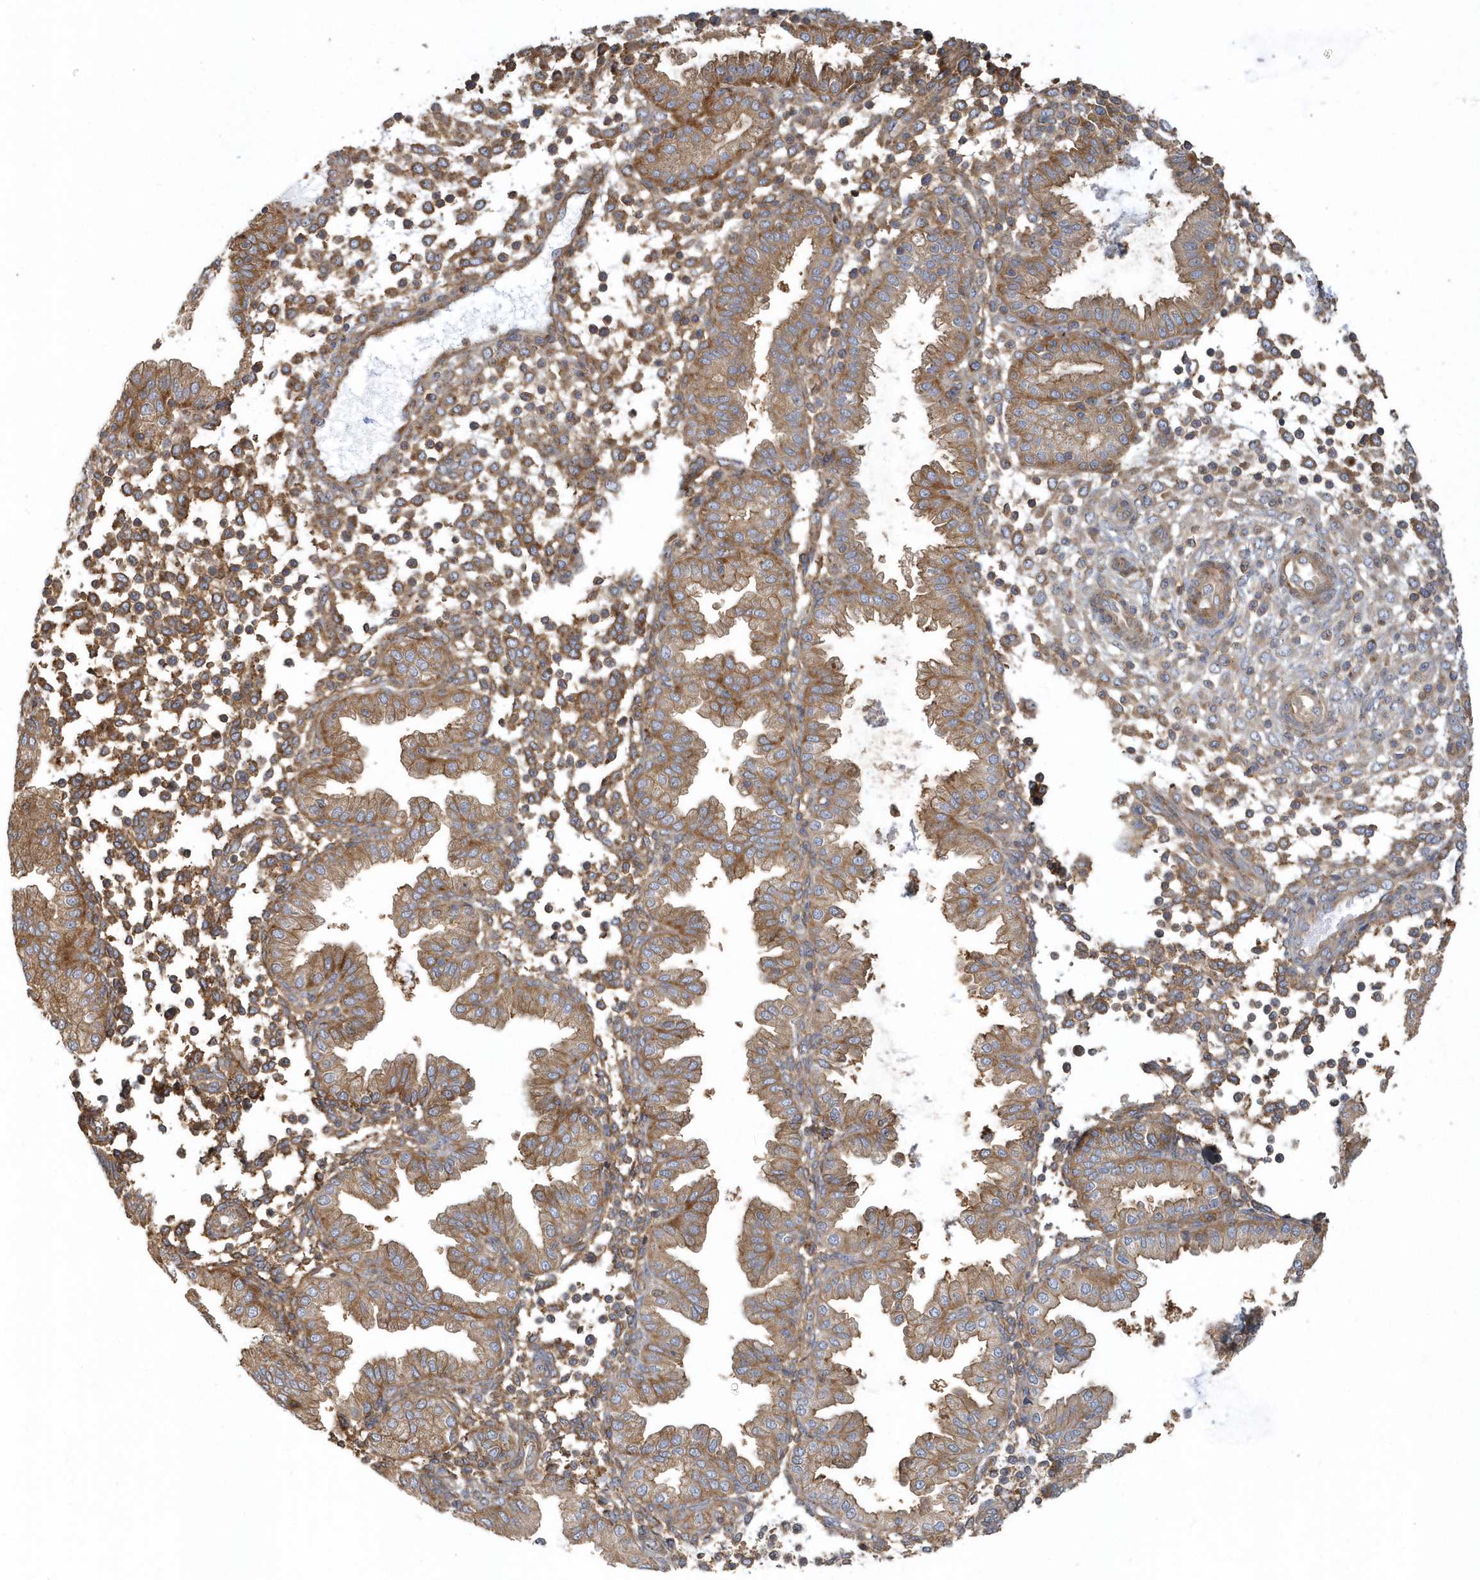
{"staining": {"intensity": "moderate", "quantity": "25%-75%", "location": "cytoplasmic/membranous"}, "tissue": "endometrium", "cell_type": "Cells in endometrial stroma", "image_type": "normal", "snomed": [{"axis": "morphology", "description": "Normal tissue, NOS"}, {"axis": "topography", "description": "Endometrium"}], "caption": "Immunohistochemistry histopathology image of normal endometrium stained for a protein (brown), which displays medium levels of moderate cytoplasmic/membranous expression in about 25%-75% of cells in endometrial stroma.", "gene": "TRAIP", "patient": {"sex": "female", "age": 53}}